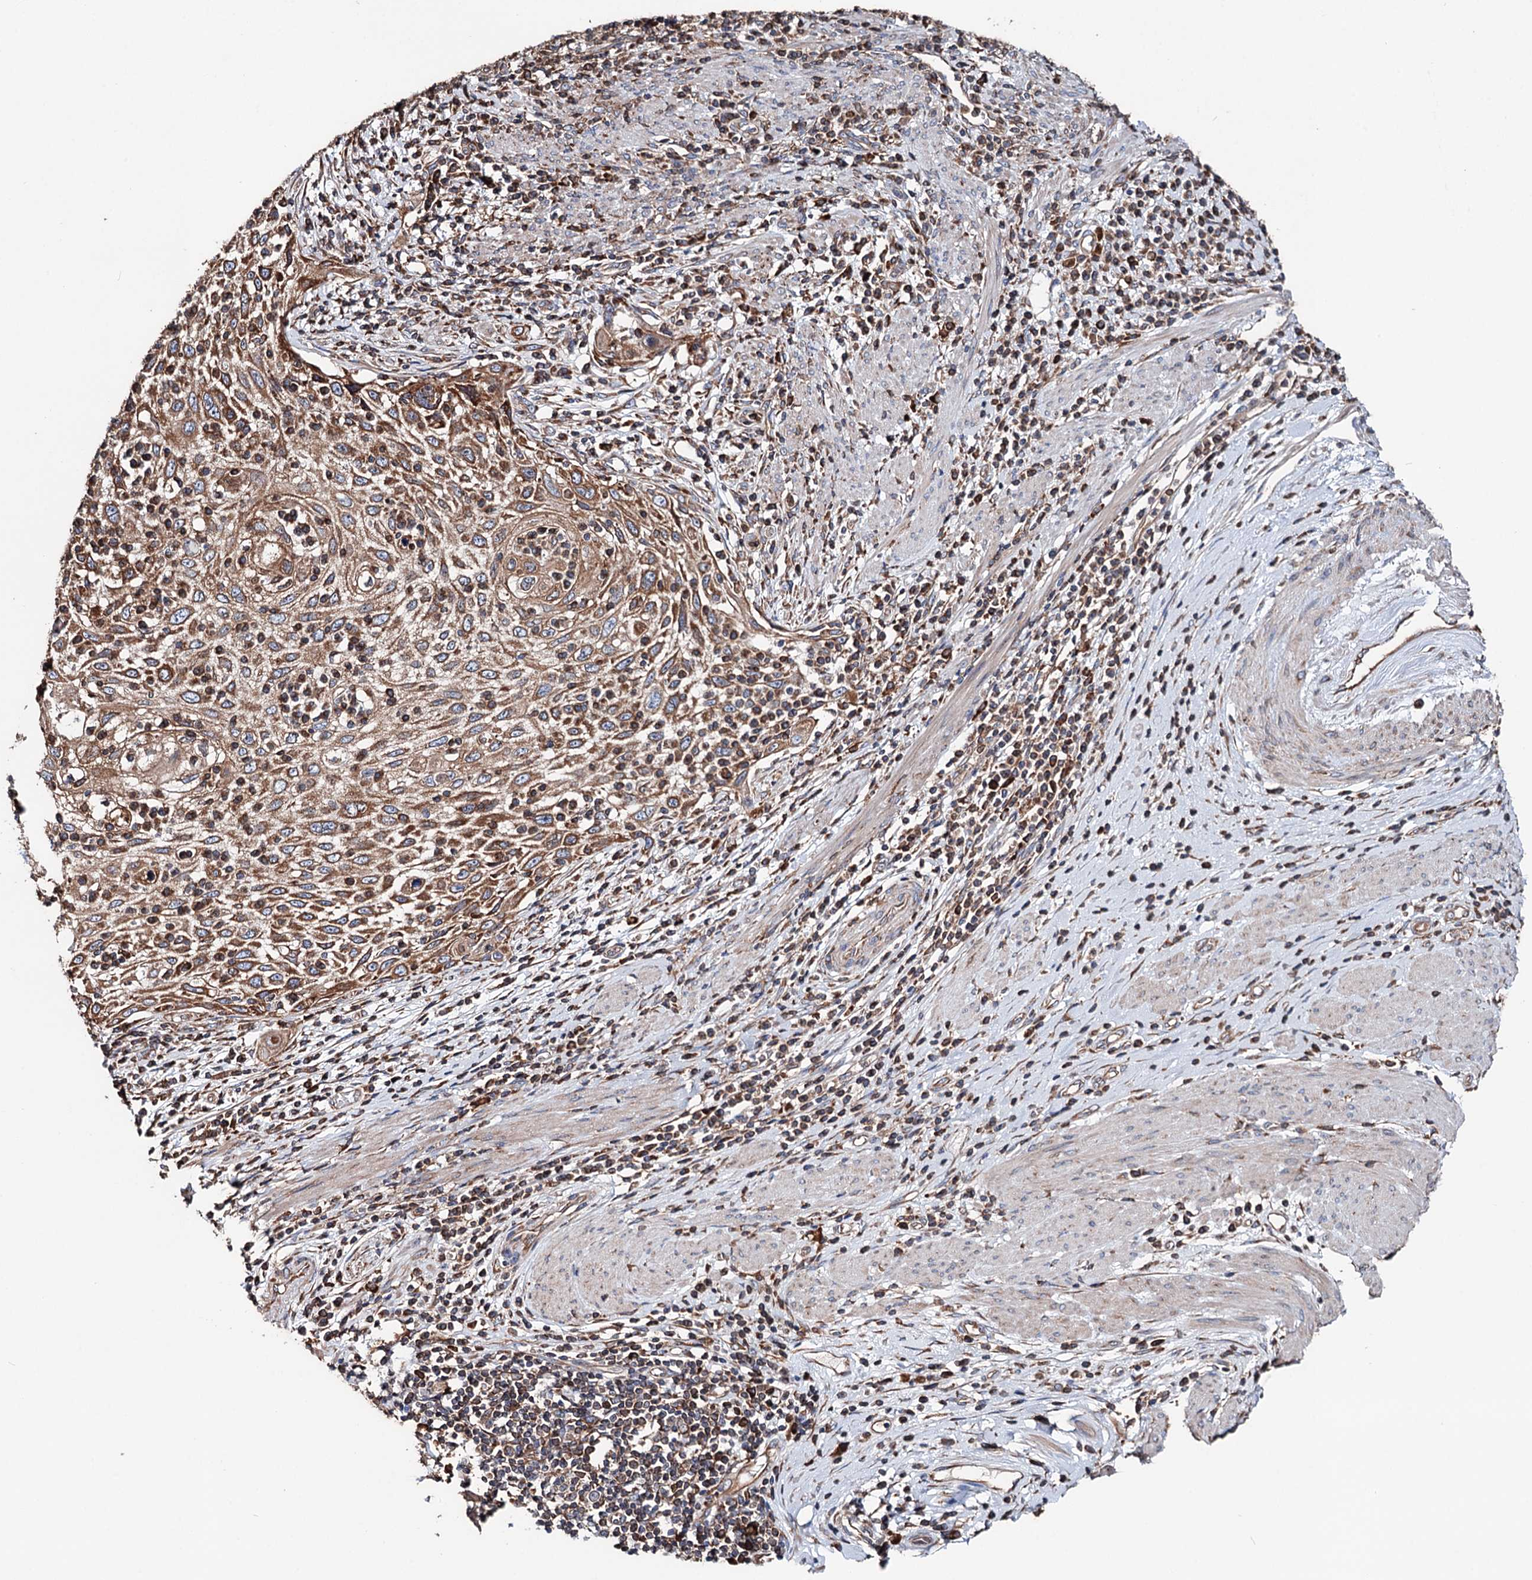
{"staining": {"intensity": "moderate", "quantity": ">75%", "location": "cytoplasmic/membranous"}, "tissue": "cervical cancer", "cell_type": "Tumor cells", "image_type": "cancer", "snomed": [{"axis": "morphology", "description": "Squamous cell carcinoma, NOS"}, {"axis": "topography", "description": "Cervix"}], "caption": "Brown immunohistochemical staining in human cervical squamous cell carcinoma exhibits moderate cytoplasmic/membranous expression in about >75% of tumor cells.", "gene": "ERP29", "patient": {"sex": "female", "age": 70}}